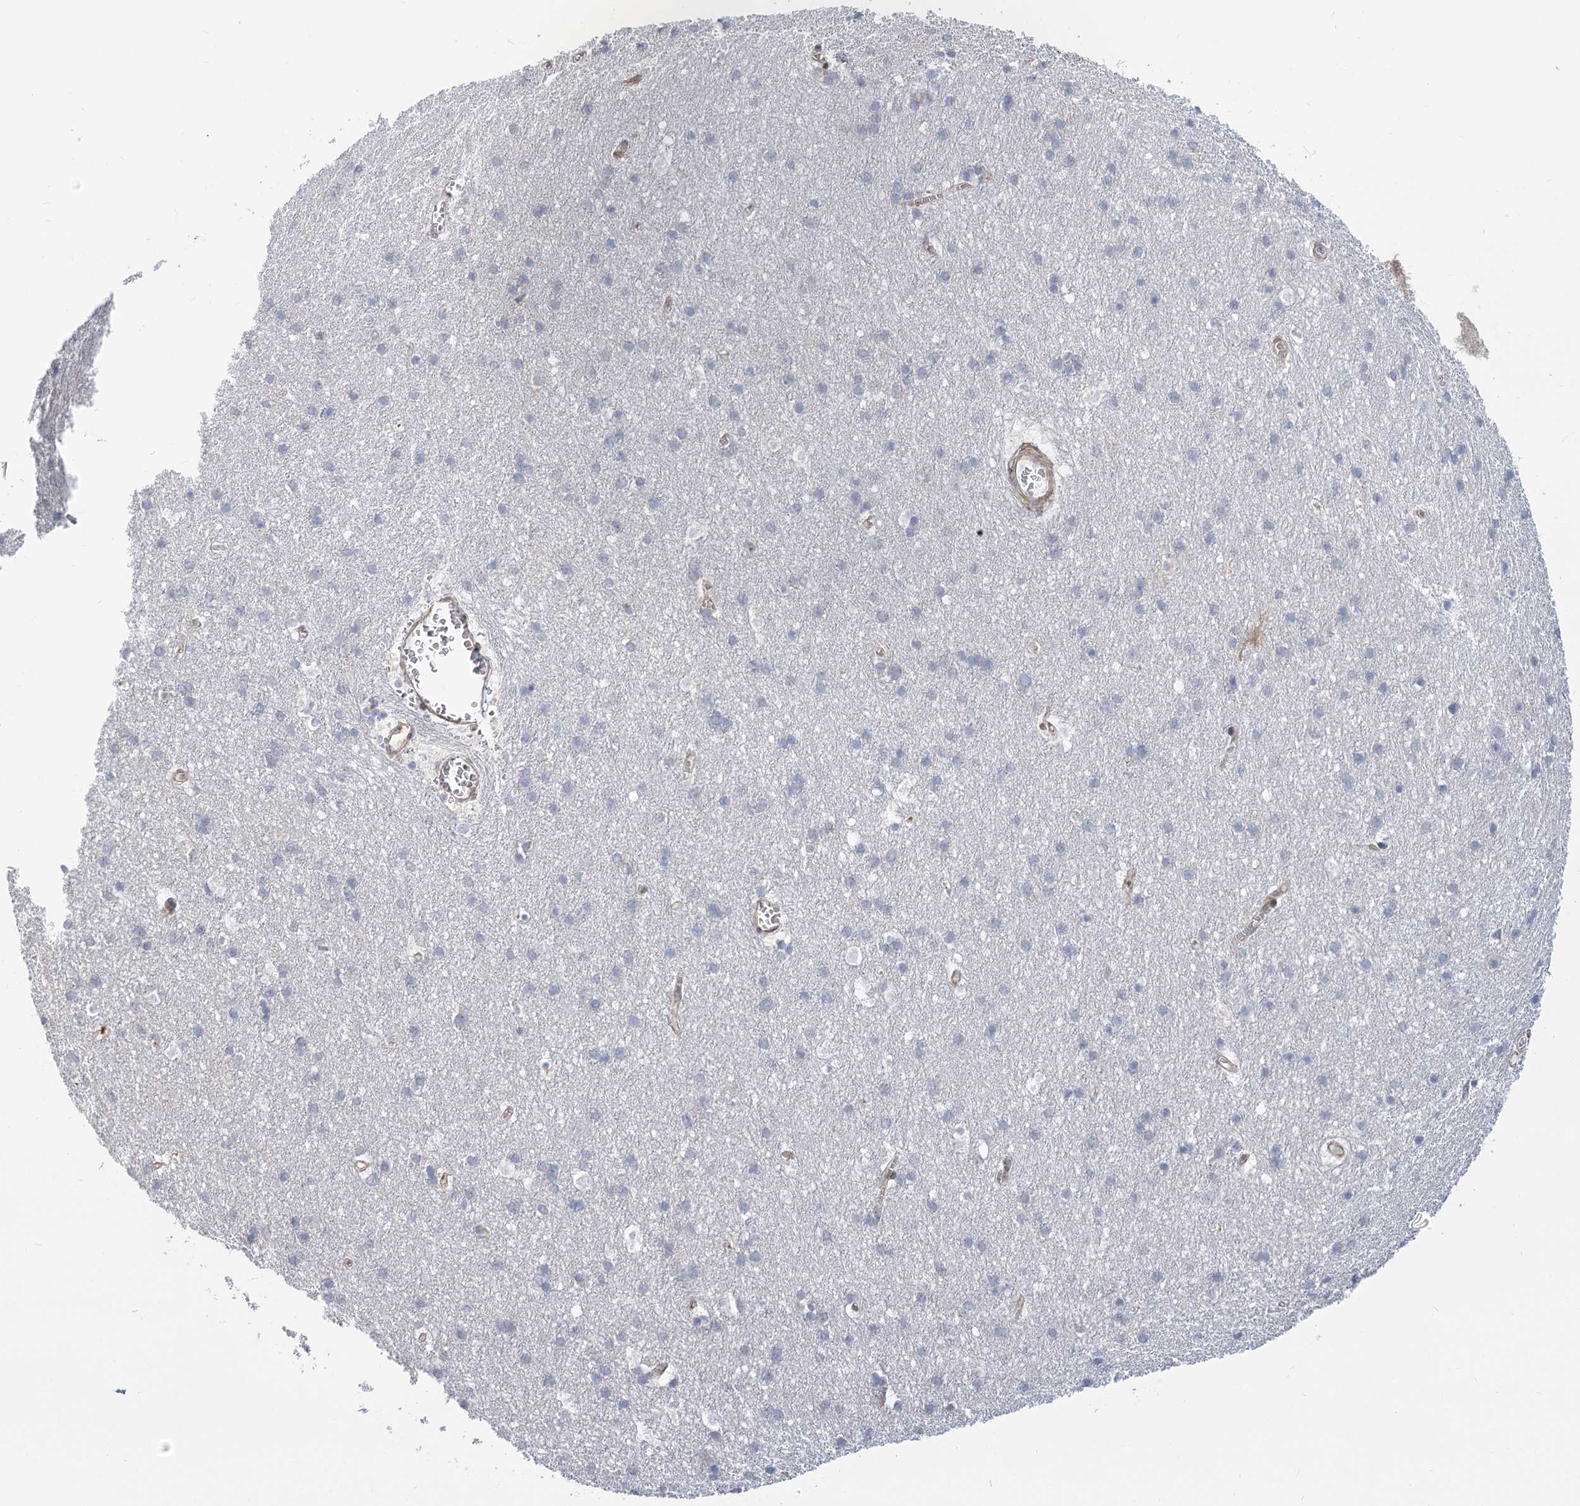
{"staining": {"intensity": "negative", "quantity": "none", "location": "none"}, "tissue": "cerebral cortex", "cell_type": "Endothelial cells", "image_type": "normal", "snomed": [{"axis": "morphology", "description": "Normal tissue, NOS"}, {"axis": "topography", "description": "Cerebral cortex"}], "caption": "High magnification brightfield microscopy of normal cerebral cortex stained with DAB (3,3'-diaminobenzidine) (brown) and counterstained with hematoxylin (blue): endothelial cells show no significant expression. (DAB immunohistochemistry with hematoxylin counter stain).", "gene": "MTMR3", "patient": {"sex": "male", "age": 54}}